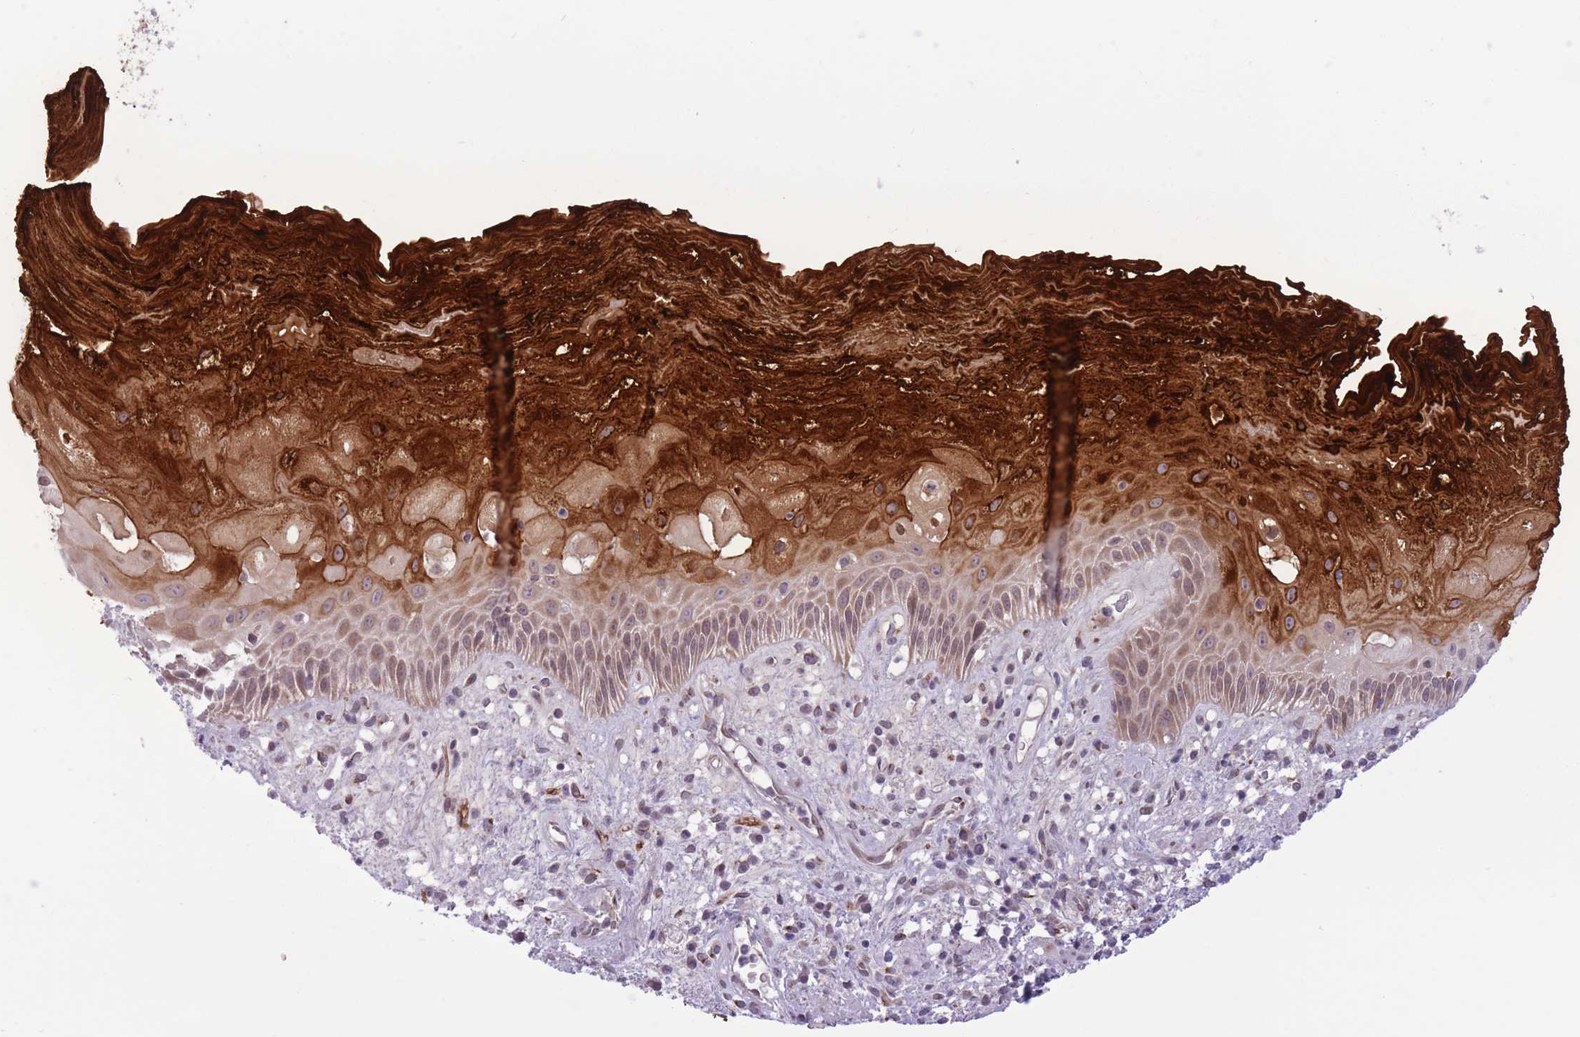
{"staining": {"intensity": "strong", "quantity": "<25%", "location": "cytoplasmic/membranous"}, "tissue": "esophagus", "cell_type": "Squamous epithelial cells", "image_type": "normal", "snomed": [{"axis": "morphology", "description": "Normal tissue, NOS"}, {"axis": "topography", "description": "Esophagus"}], "caption": "An immunohistochemistry (IHC) photomicrograph of unremarkable tissue is shown. Protein staining in brown highlights strong cytoplasmic/membranous positivity in esophagus within squamous epithelial cells. Nuclei are stained in blue.", "gene": "ZBED5", "patient": {"sex": "male", "age": 60}}